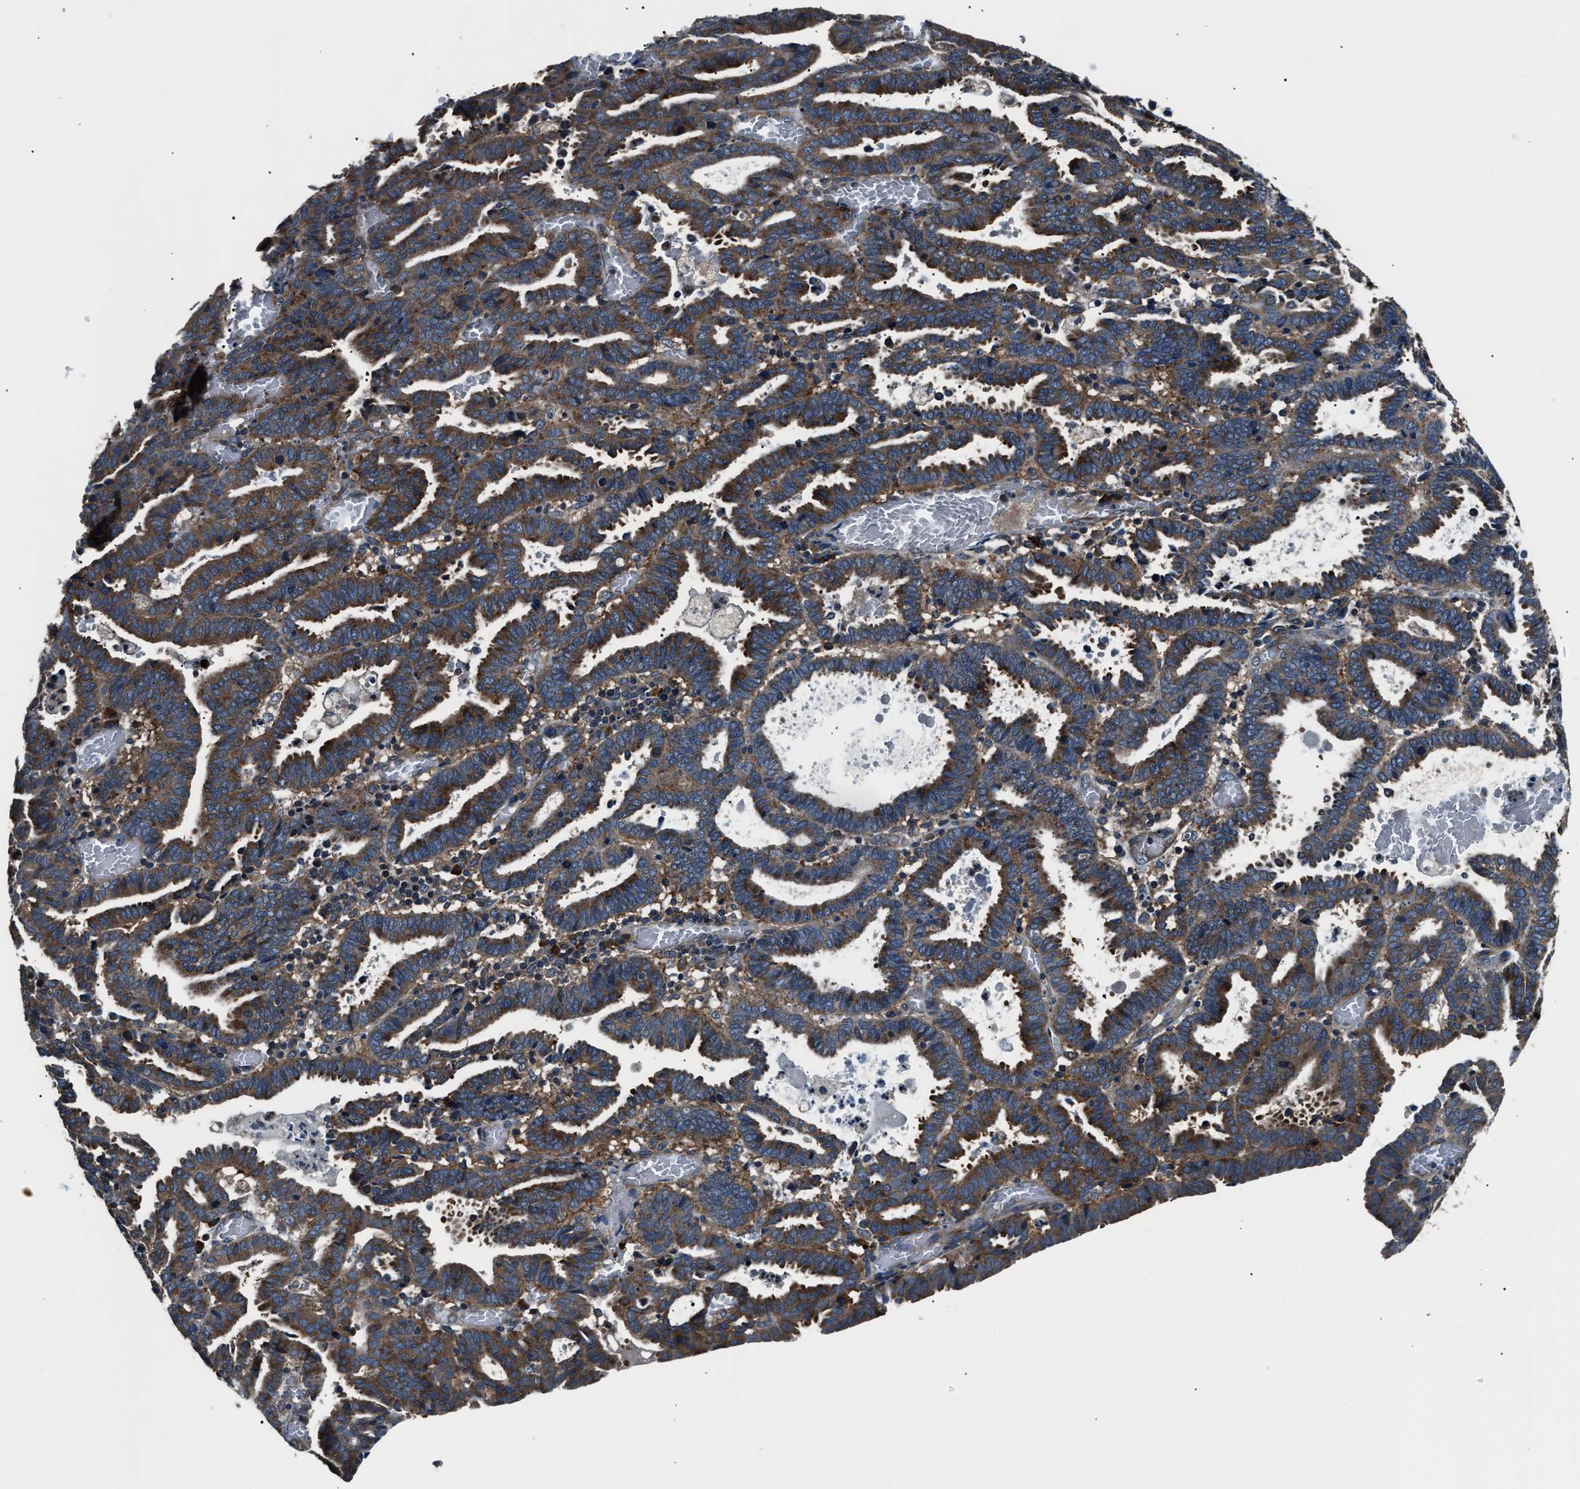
{"staining": {"intensity": "moderate", "quantity": ">75%", "location": "cytoplasmic/membranous"}, "tissue": "endometrial cancer", "cell_type": "Tumor cells", "image_type": "cancer", "snomed": [{"axis": "morphology", "description": "Adenocarcinoma, NOS"}, {"axis": "topography", "description": "Uterus"}], "caption": "High-magnification brightfield microscopy of endometrial cancer stained with DAB (brown) and counterstained with hematoxylin (blue). tumor cells exhibit moderate cytoplasmic/membranous expression is seen in approximately>75% of cells.", "gene": "IMPDH2", "patient": {"sex": "female", "age": 83}}